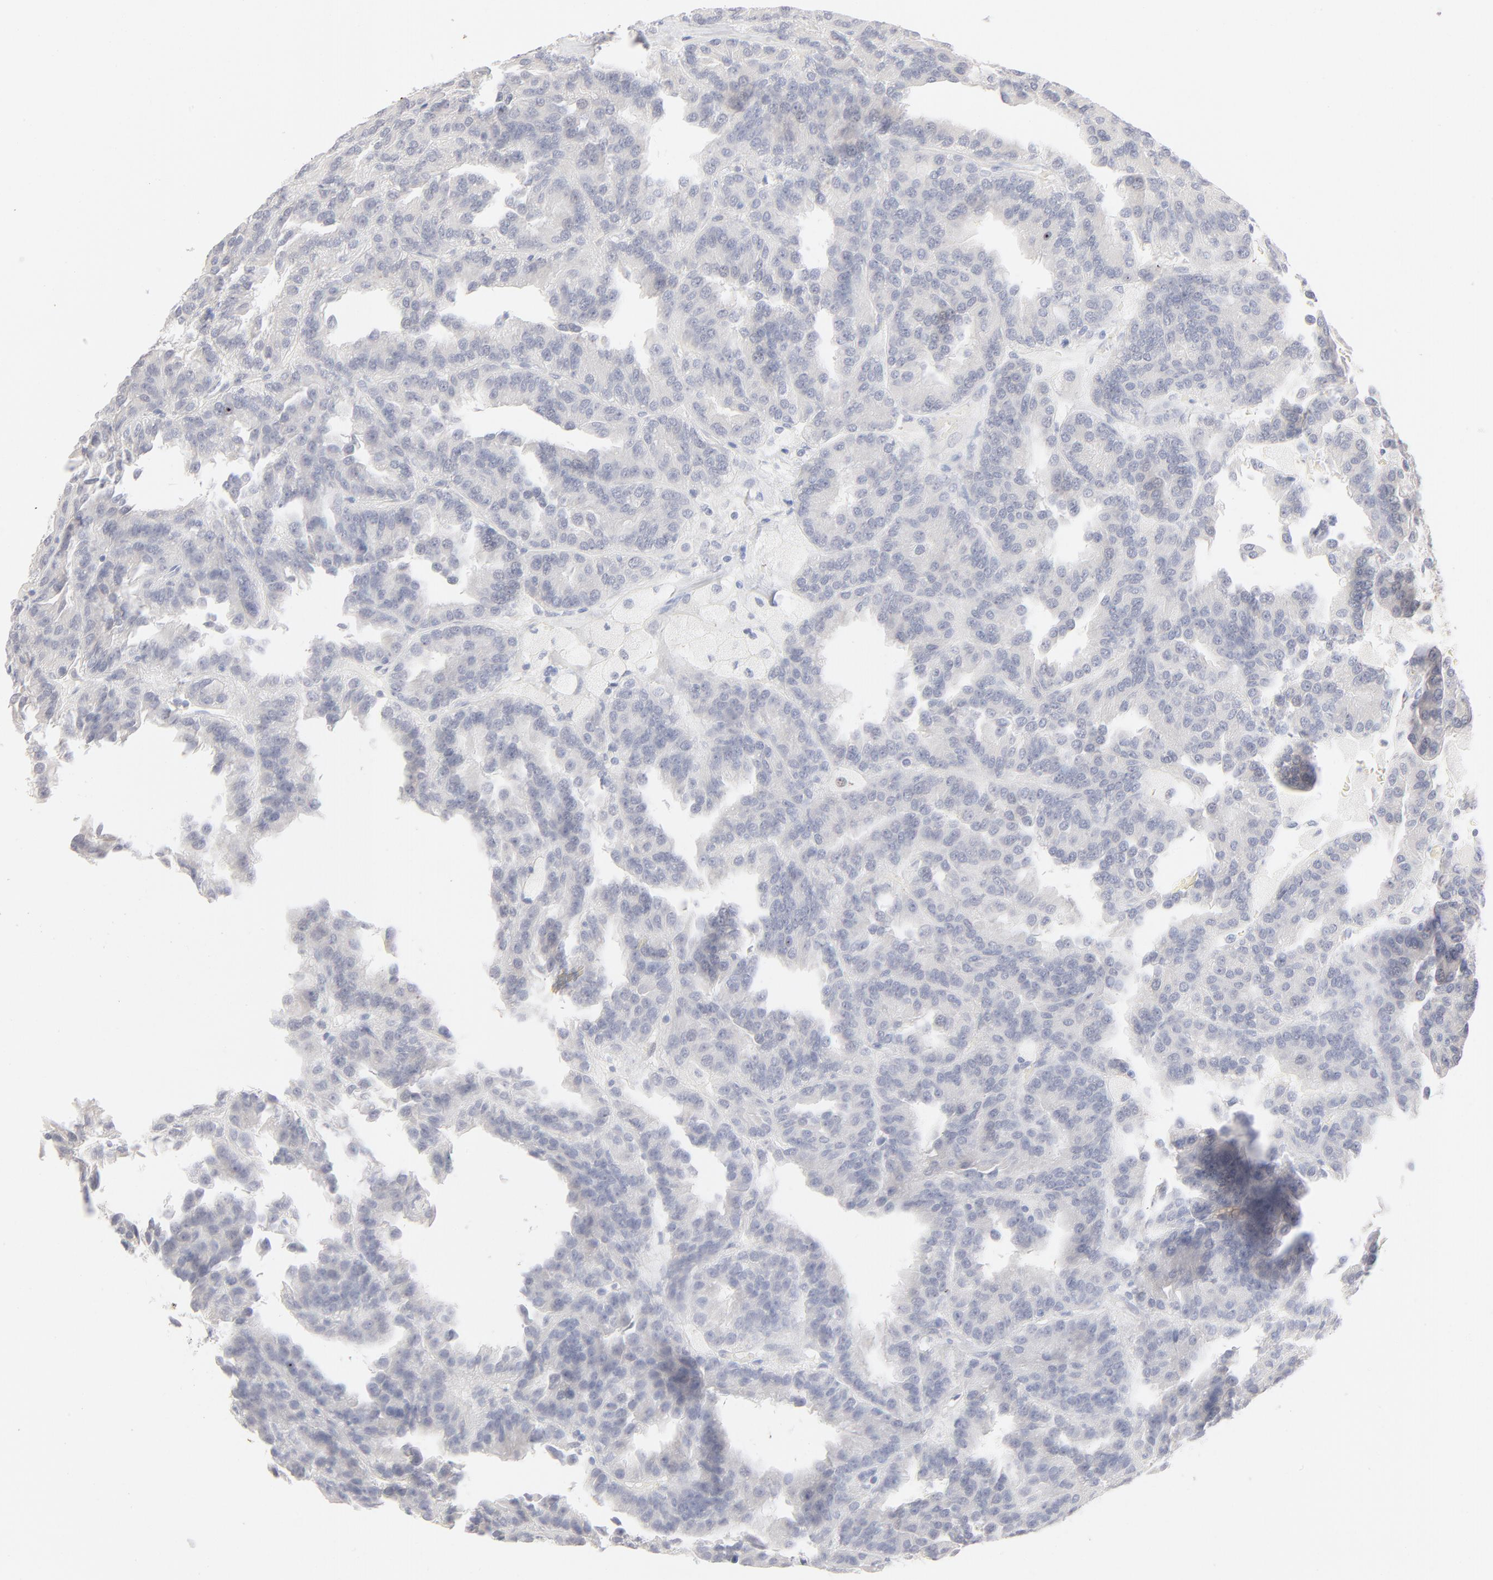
{"staining": {"intensity": "negative", "quantity": "none", "location": "none"}, "tissue": "renal cancer", "cell_type": "Tumor cells", "image_type": "cancer", "snomed": [{"axis": "morphology", "description": "Adenocarcinoma, NOS"}, {"axis": "topography", "description": "Kidney"}], "caption": "There is no significant positivity in tumor cells of adenocarcinoma (renal).", "gene": "ONECUT1", "patient": {"sex": "male", "age": 46}}